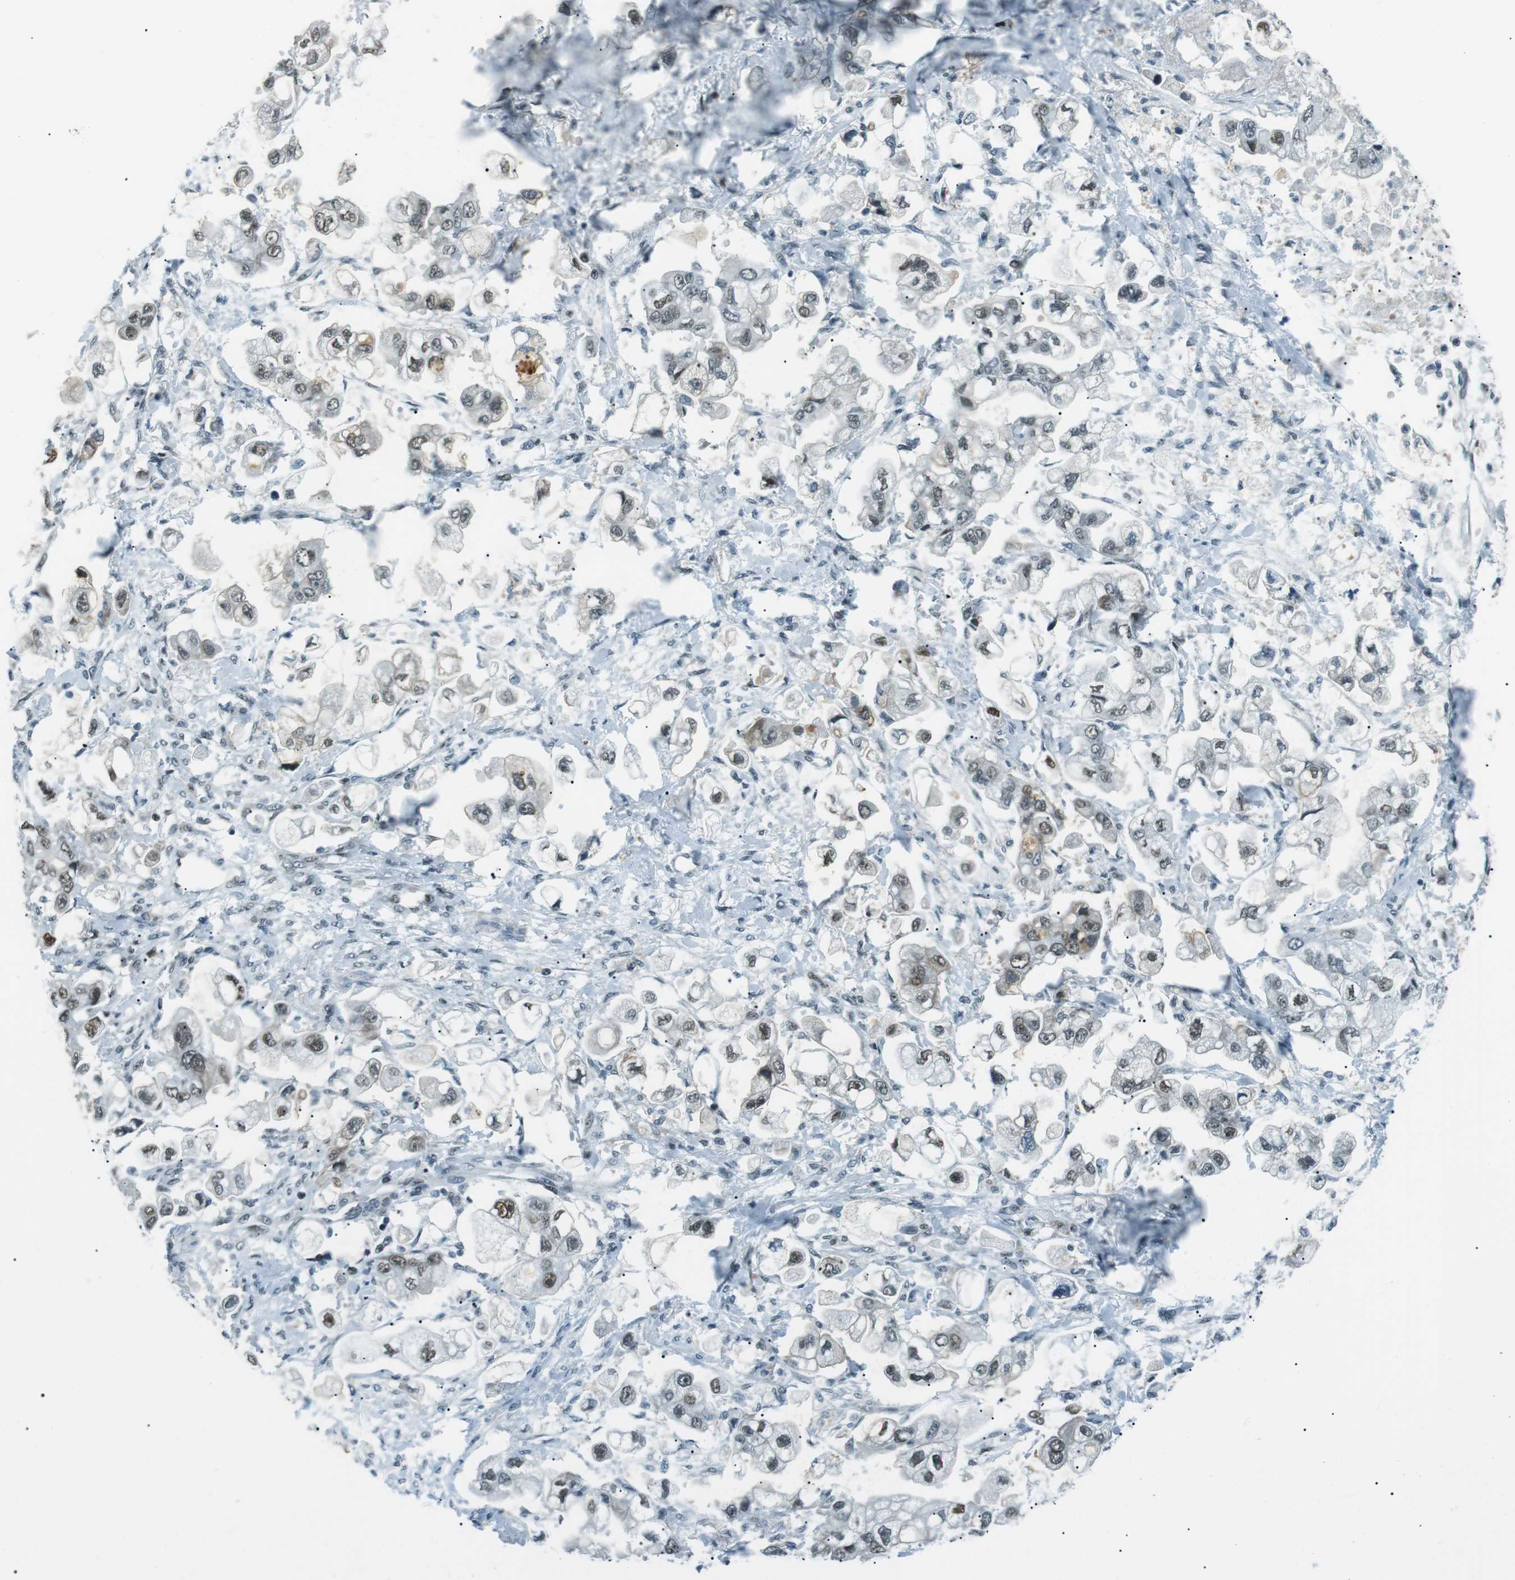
{"staining": {"intensity": "moderate", "quantity": "25%-75%", "location": "nuclear"}, "tissue": "stomach cancer", "cell_type": "Tumor cells", "image_type": "cancer", "snomed": [{"axis": "morphology", "description": "Normal tissue, NOS"}, {"axis": "morphology", "description": "Adenocarcinoma, NOS"}, {"axis": "topography", "description": "Stomach"}], "caption": "Approximately 25%-75% of tumor cells in human stomach cancer (adenocarcinoma) display moderate nuclear protein positivity as visualized by brown immunohistochemical staining.", "gene": "PJA1", "patient": {"sex": "male", "age": 62}}